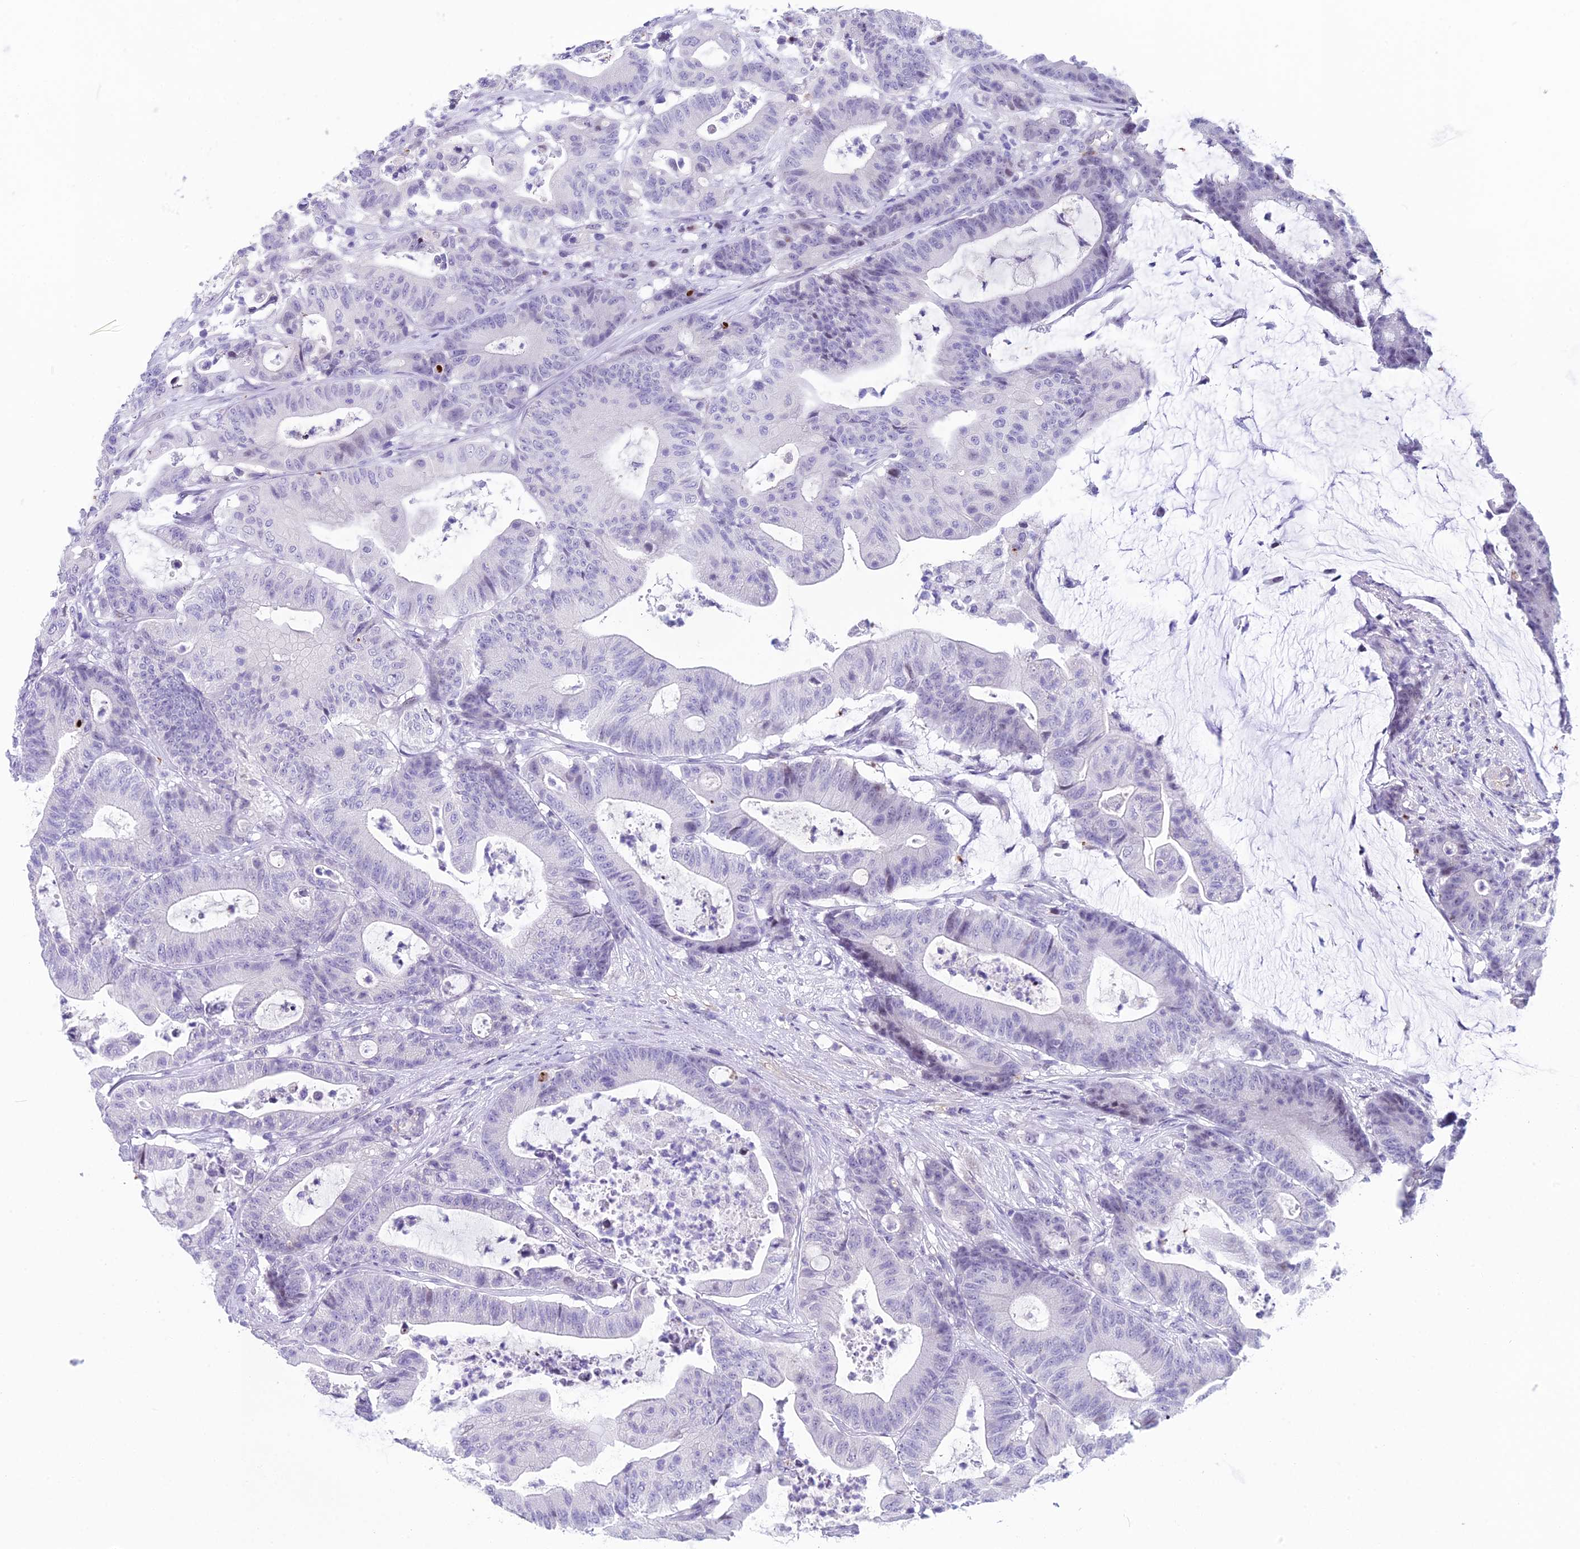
{"staining": {"intensity": "negative", "quantity": "none", "location": "none"}, "tissue": "colorectal cancer", "cell_type": "Tumor cells", "image_type": "cancer", "snomed": [{"axis": "morphology", "description": "Adenocarcinoma, NOS"}, {"axis": "topography", "description": "Colon"}], "caption": "Adenocarcinoma (colorectal) was stained to show a protein in brown. There is no significant staining in tumor cells. The staining is performed using DAB (3,3'-diaminobenzidine) brown chromogen with nuclei counter-stained in using hematoxylin.", "gene": "CC2D2A", "patient": {"sex": "female", "age": 84}}